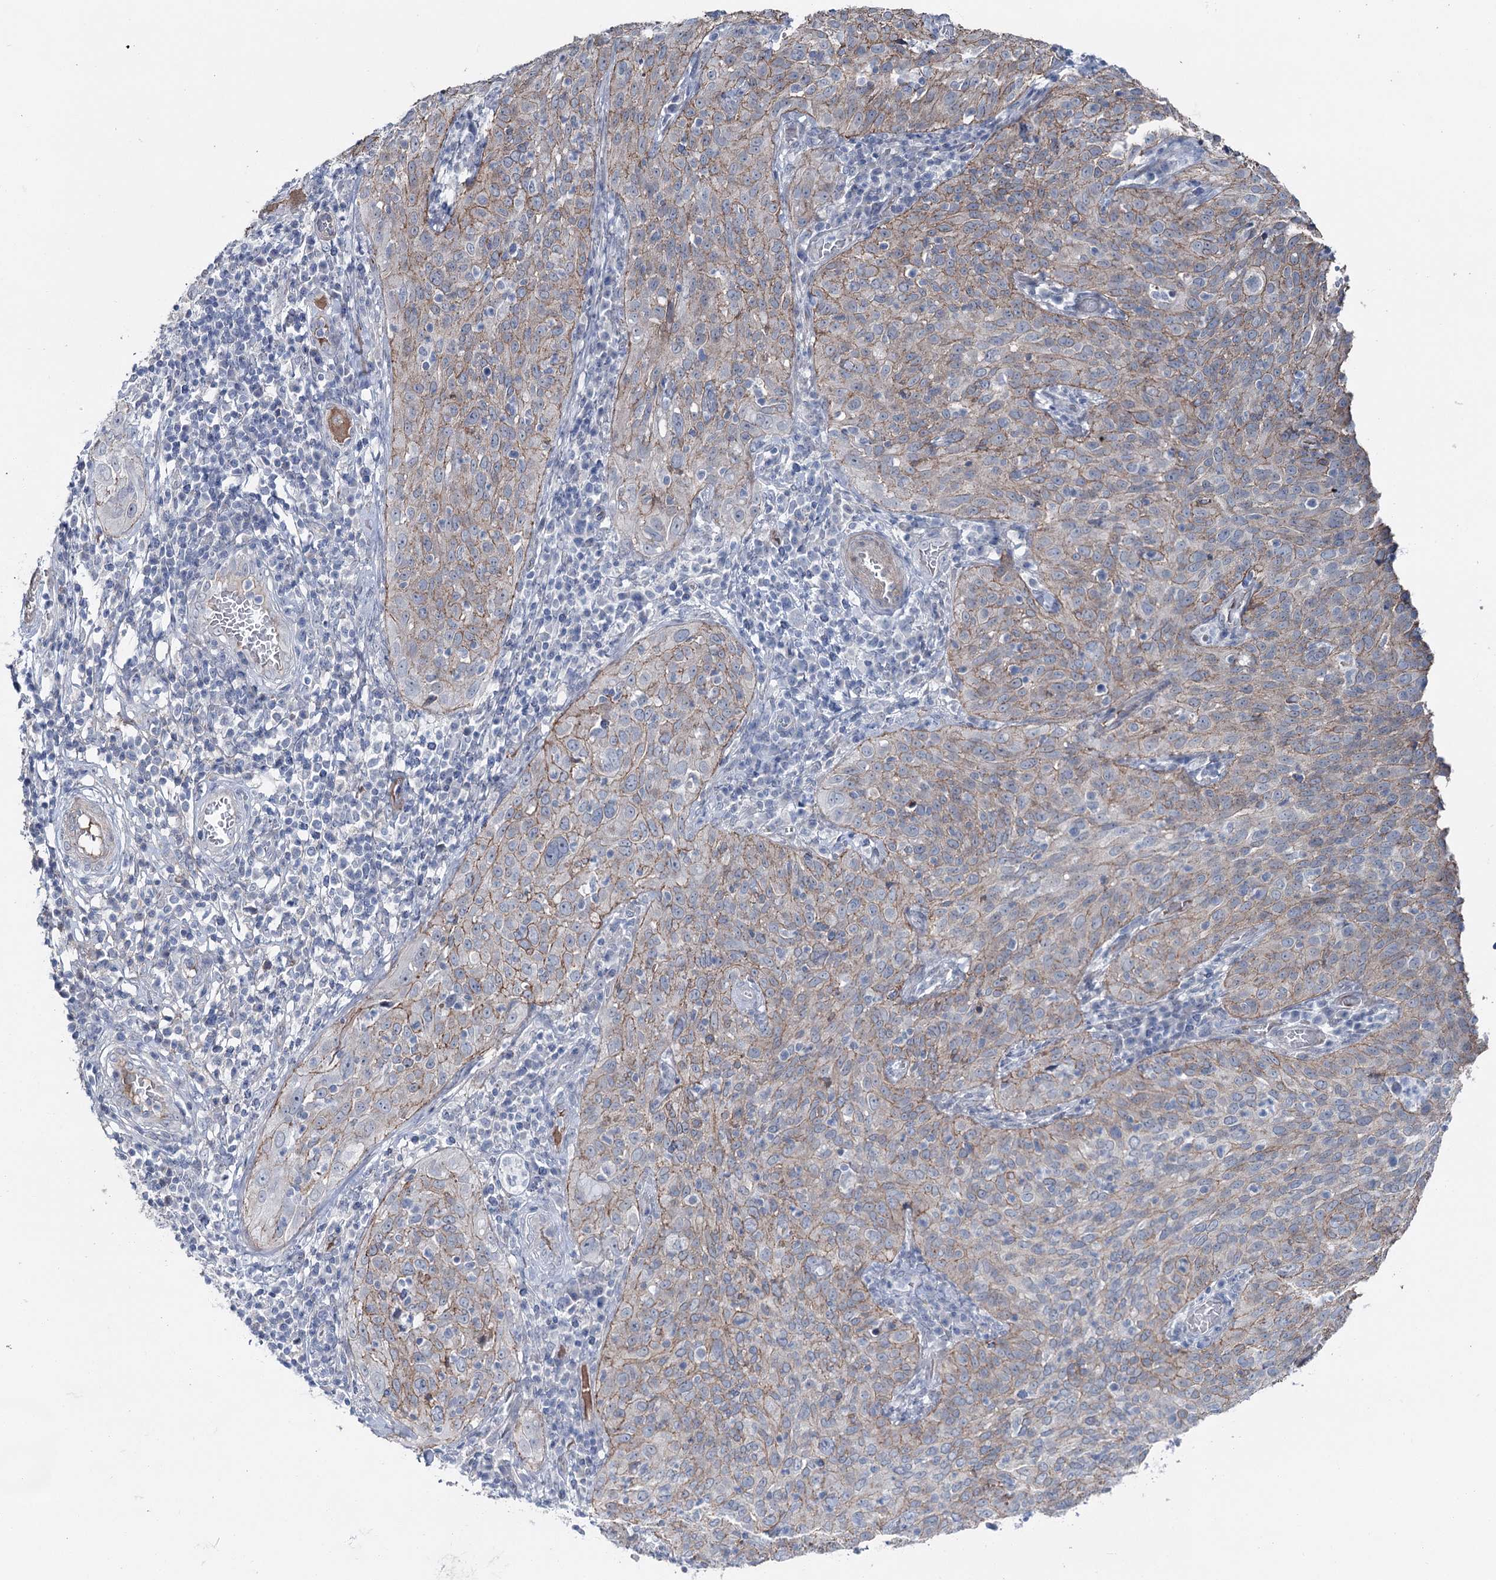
{"staining": {"intensity": "weak", "quantity": ">75%", "location": "cytoplasmic/membranous"}, "tissue": "cervical cancer", "cell_type": "Tumor cells", "image_type": "cancer", "snomed": [{"axis": "morphology", "description": "Squamous cell carcinoma, NOS"}, {"axis": "topography", "description": "Cervix"}], "caption": "Tumor cells exhibit low levels of weak cytoplasmic/membranous expression in approximately >75% of cells in cervical cancer (squamous cell carcinoma).", "gene": "FAM120B", "patient": {"sex": "female", "age": 31}}